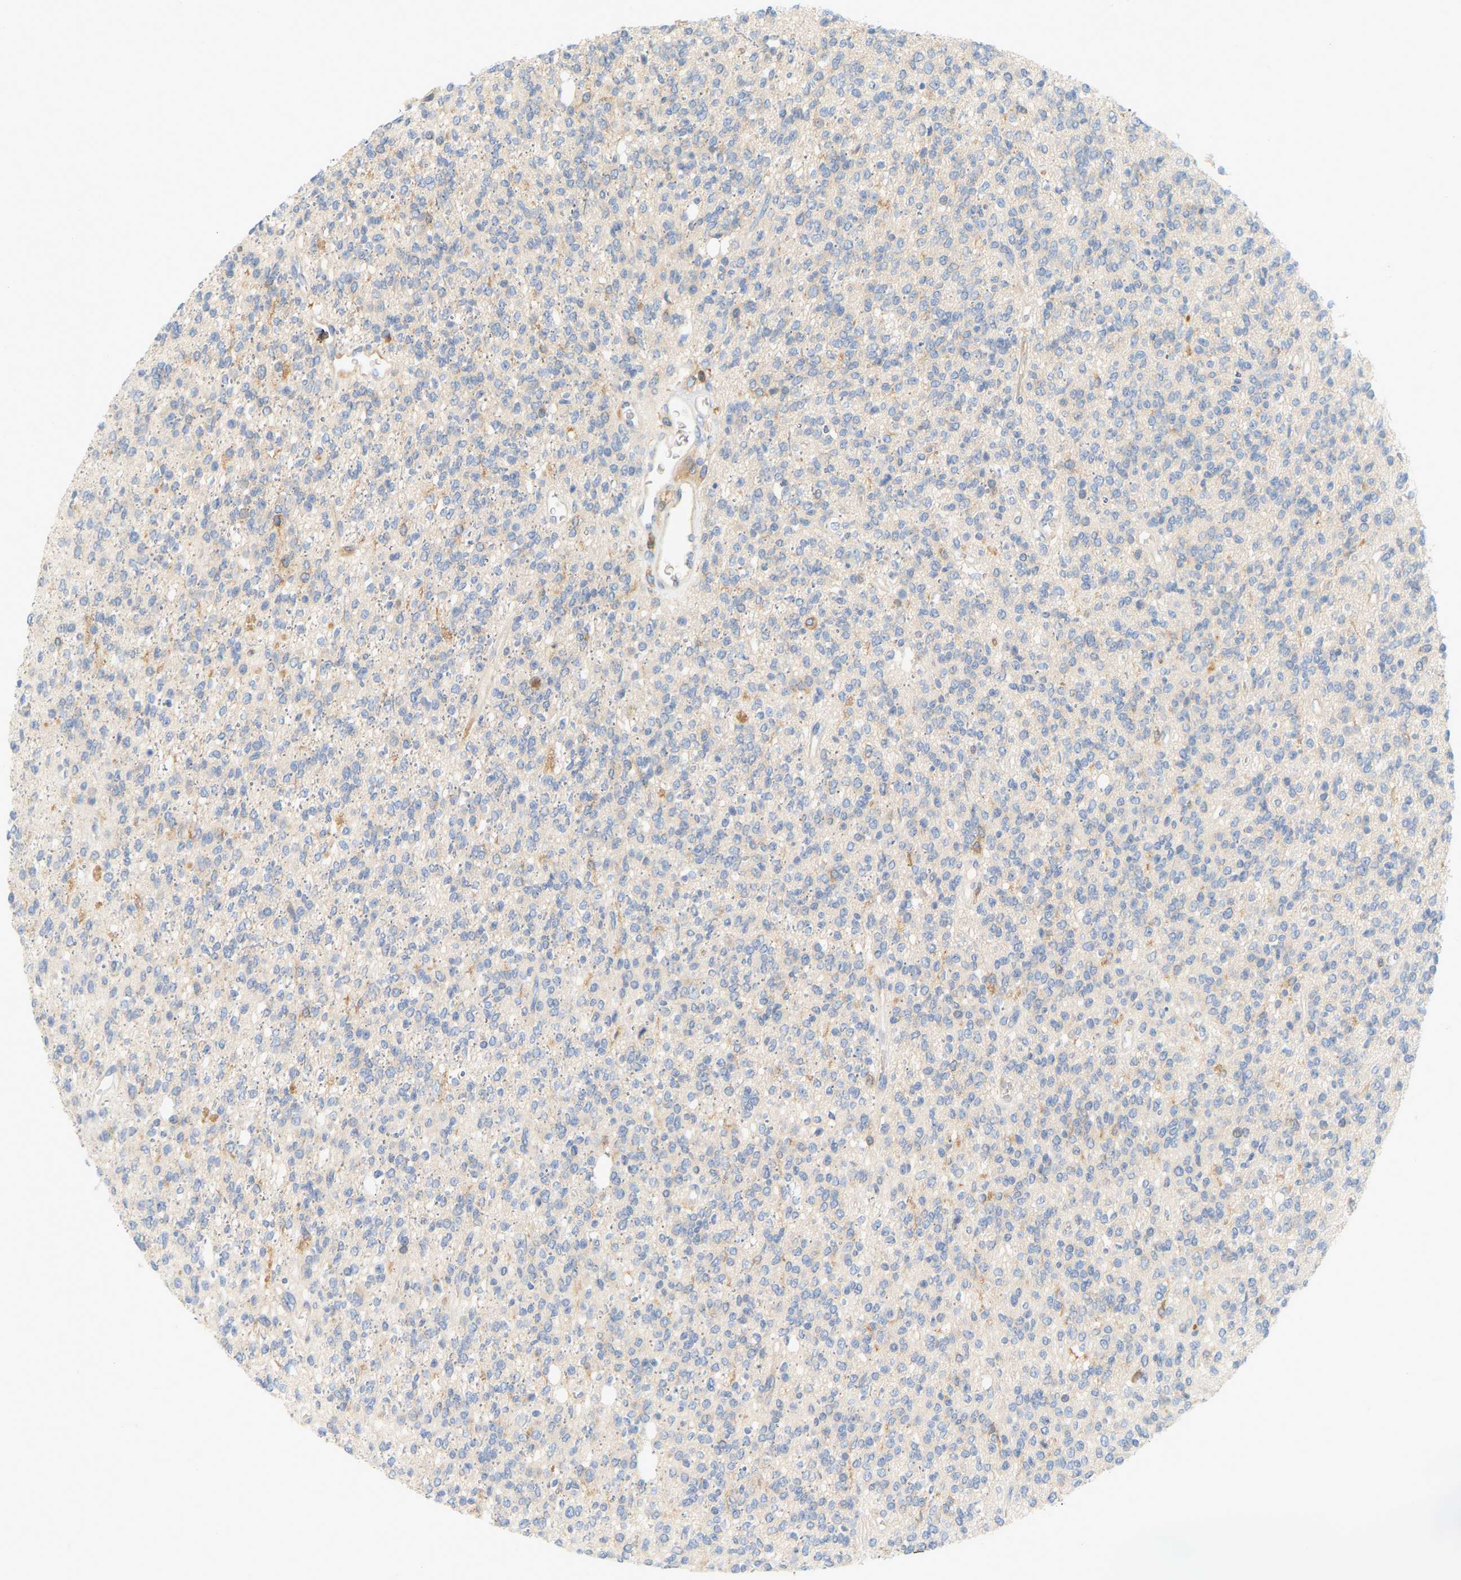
{"staining": {"intensity": "negative", "quantity": "none", "location": "none"}, "tissue": "glioma", "cell_type": "Tumor cells", "image_type": "cancer", "snomed": [{"axis": "morphology", "description": "Glioma, malignant, High grade"}, {"axis": "topography", "description": "Brain"}], "caption": "High-grade glioma (malignant) was stained to show a protein in brown. There is no significant staining in tumor cells.", "gene": "AKAP13", "patient": {"sex": "male", "age": 34}}